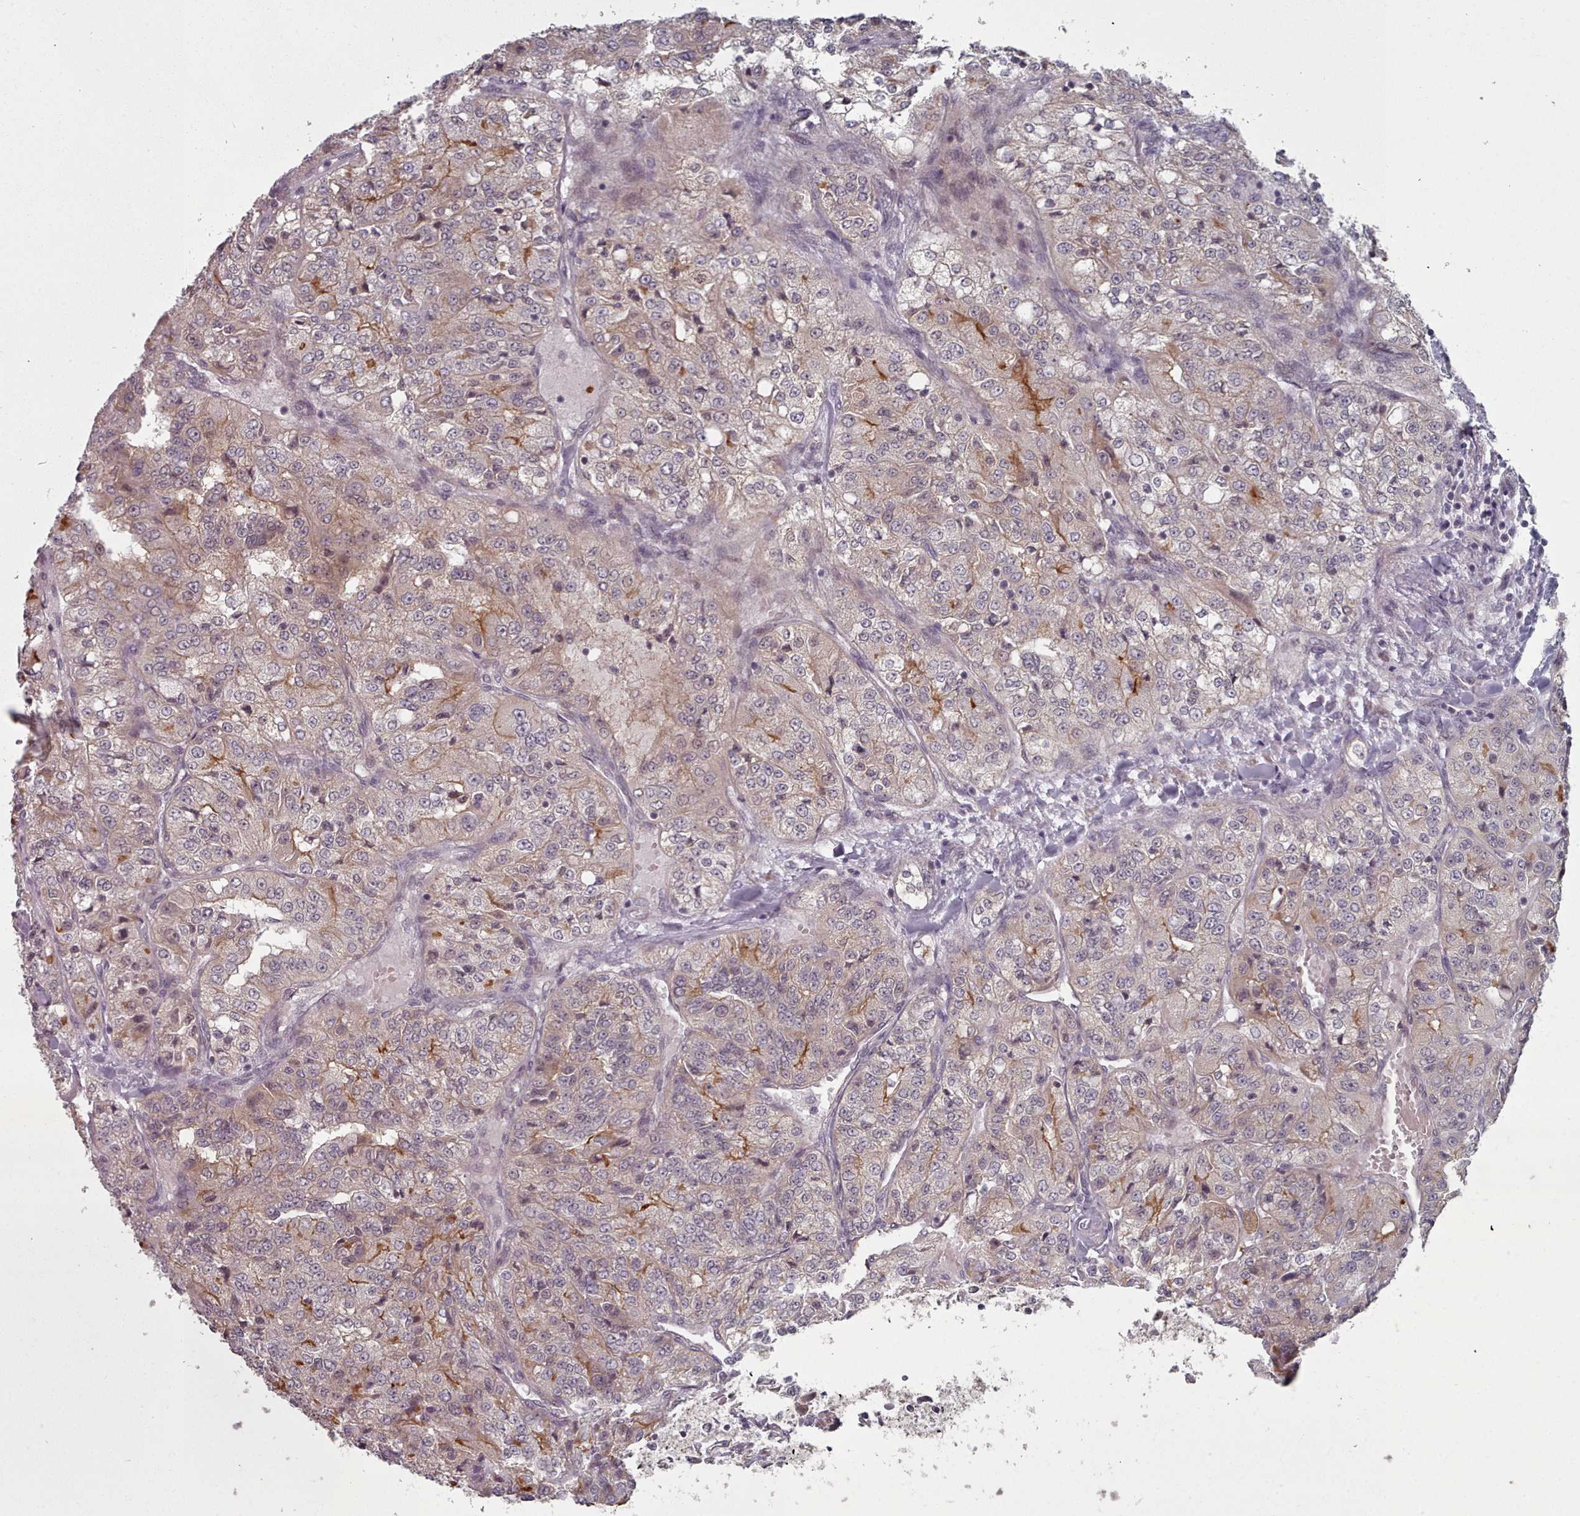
{"staining": {"intensity": "moderate", "quantity": "<25%", "location": "cytoplasmic/membranous"}, "tissue": "renal cancer", "cell_type": "Tumor cells", "image_type": "cancer", "snomed": [{"axis": "morphology", "description": "Adenocarcinoma, NOS"}, {"axis": "topography", "description": "Kidney"}], "caption": "Immunohistochemical staining of human renal cancer reveals moderate cytoplasmic/membranous protein staining in about <25% of tumor cells.", "gene": "HYAL3", "patient": {"sex": "female", "age": 63}}